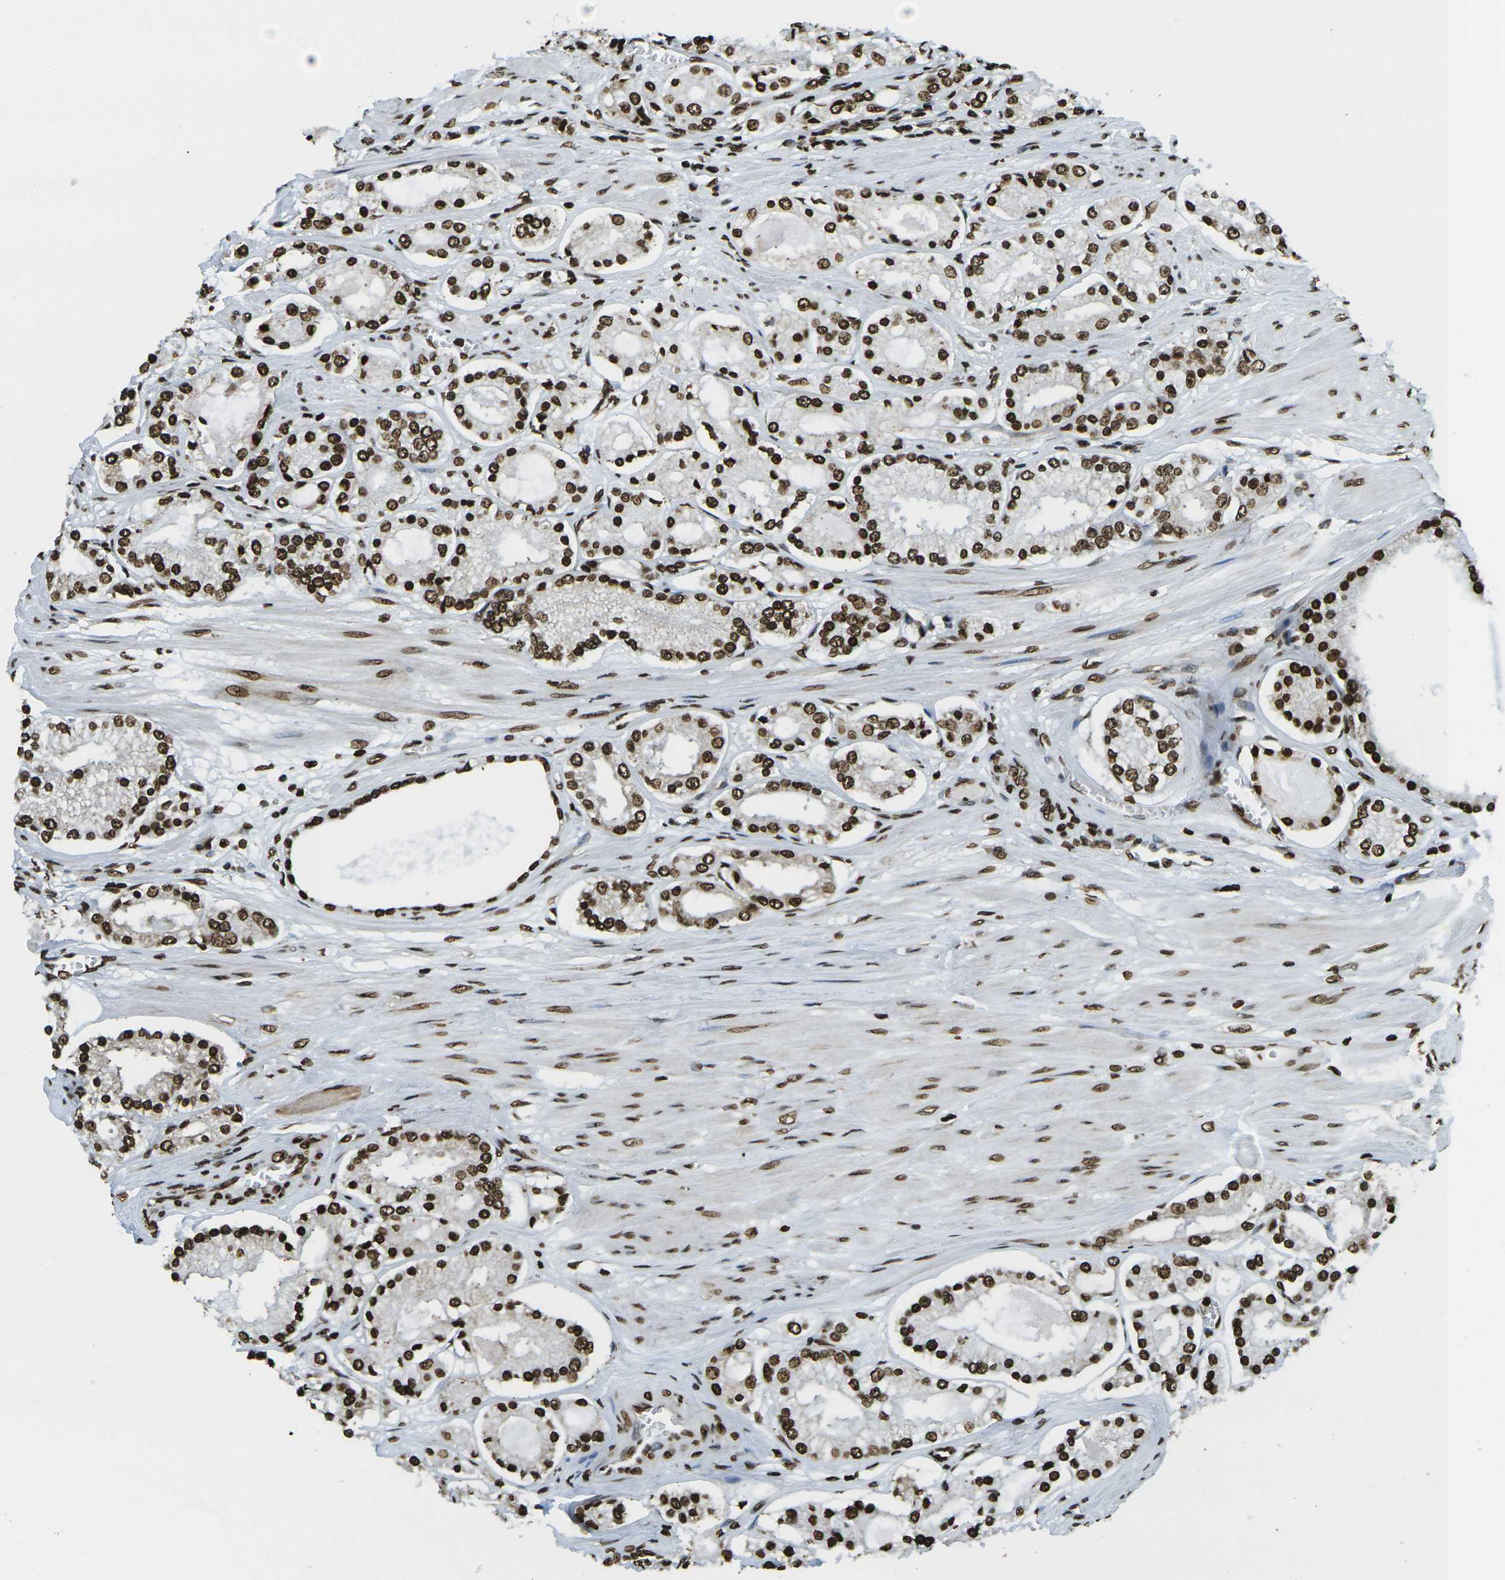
{"staining": {"intensity": "strong", "quantity": ">75%", "location": "nuclear"}, "tissue": "prostate cancer", "cell_type": "Tumor cells", "image_type": "cancer", "snomed": [{"axis": "morphology", "description": "Adenocarcinoma, High grade"}, {"axis": "topography", "description": "Prostate"}], "caption": "A high-resolution histopathology image shows immunohistochemistry (IHC) staining of prostate cancer (adenocarcinoma (high-grade)), which reveals strong nuclear expression in approximately >75% of tumor cells.", "gene": "H1-2", "patient": {"sex": "male", "age": 66}}